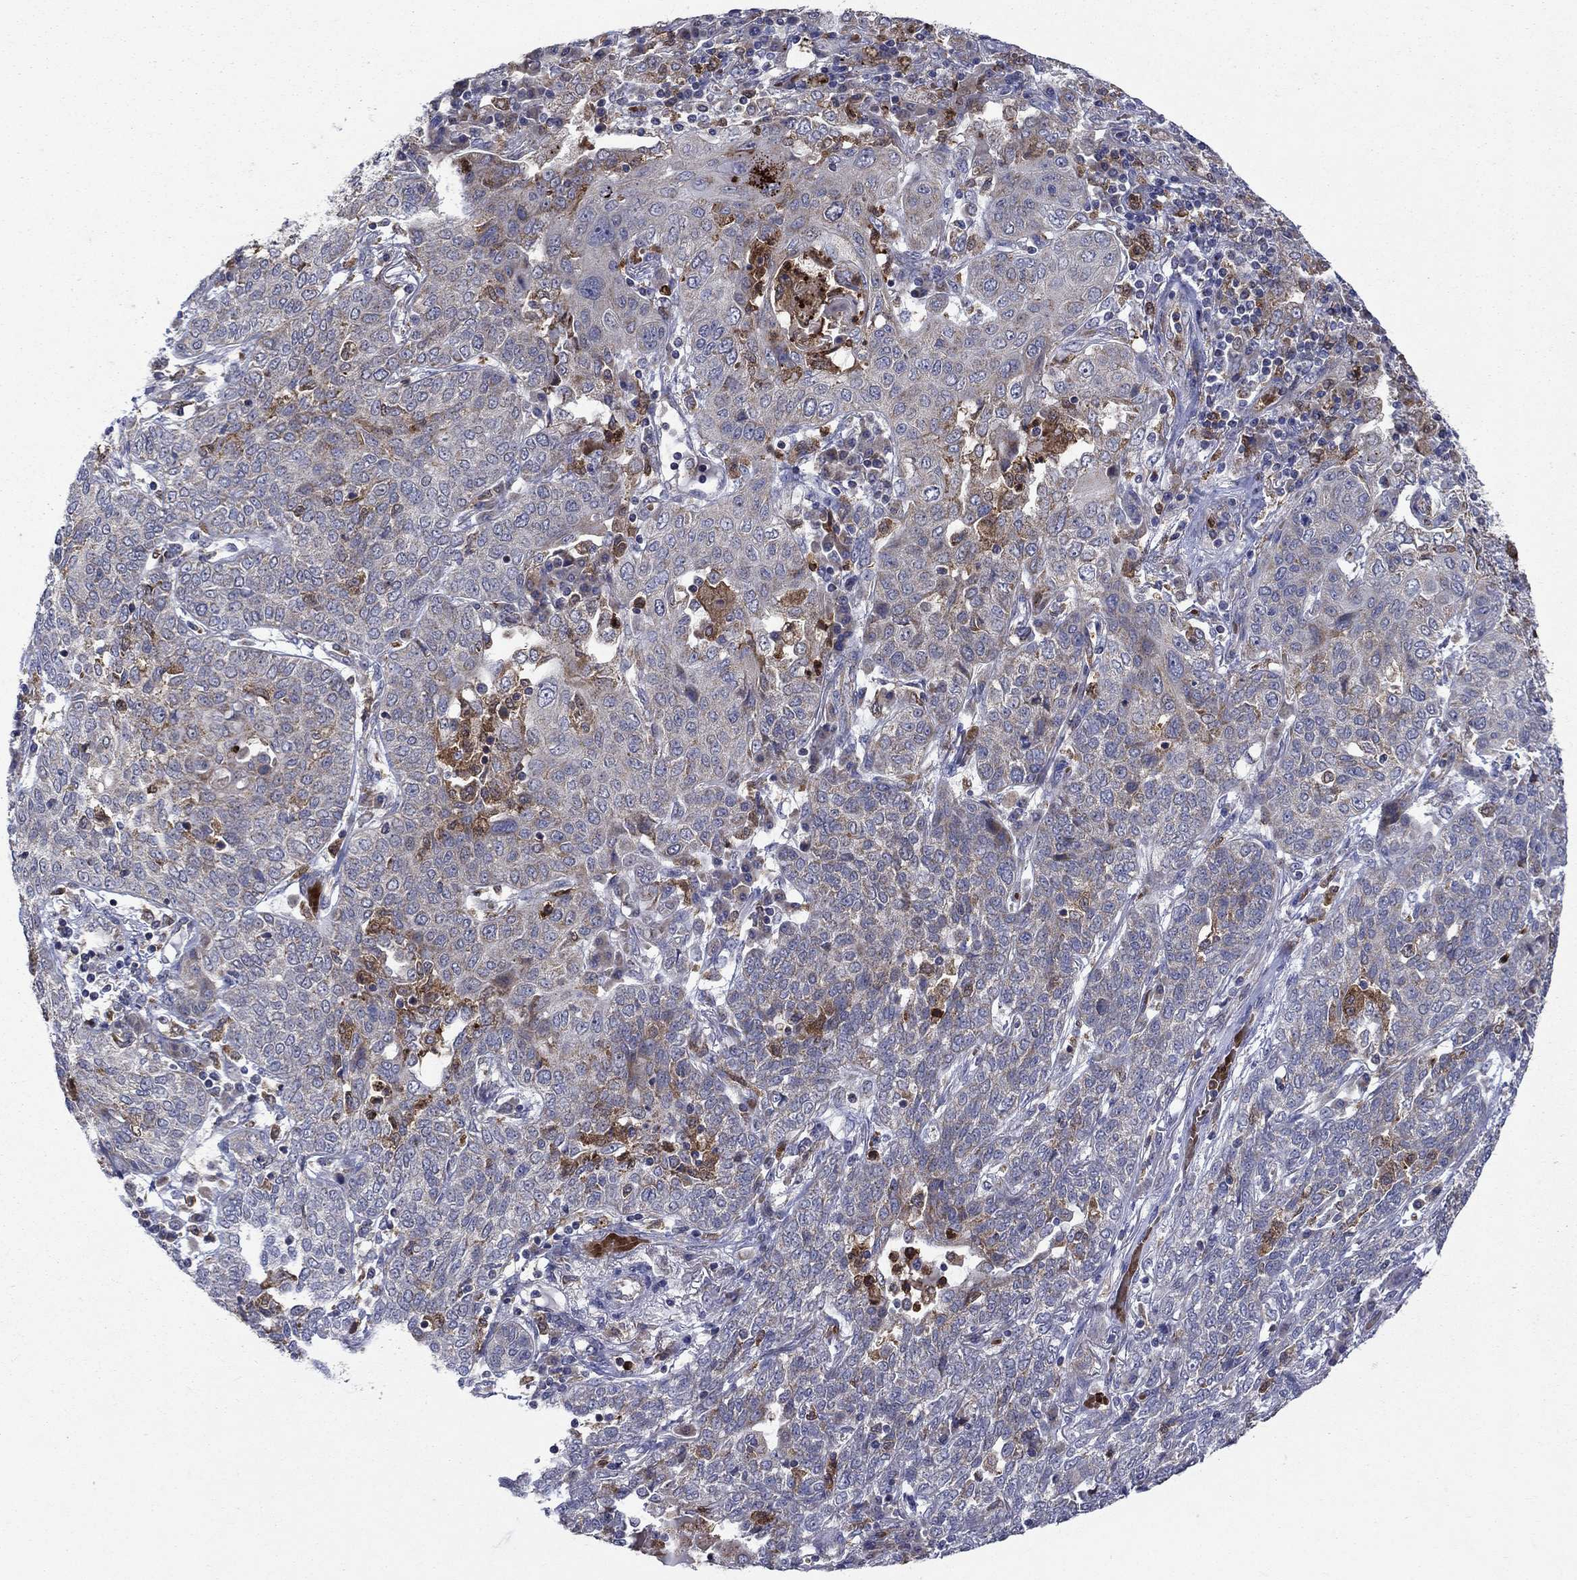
{"staining": {"intensity": "moderate", "quantity": "<25%", "location": "cytoplasmic/membranous"}, "tissue": "lung cancer", "cell_type": "Tumor cells", "image_type": "cancer", "snomed": [{"axis": "morphology", "description": "Squamous cell carcinoma, NOS"}, {"axis": "topography", "description": "Lung"}], "caption": "A histopathology image of lung cancer stained for a protein demonstrates moderate cytoplasmic/membranous brown staining in tumor cells.", "gene": "RNF19B", "patient": {"sex": "female", "age": 70}}